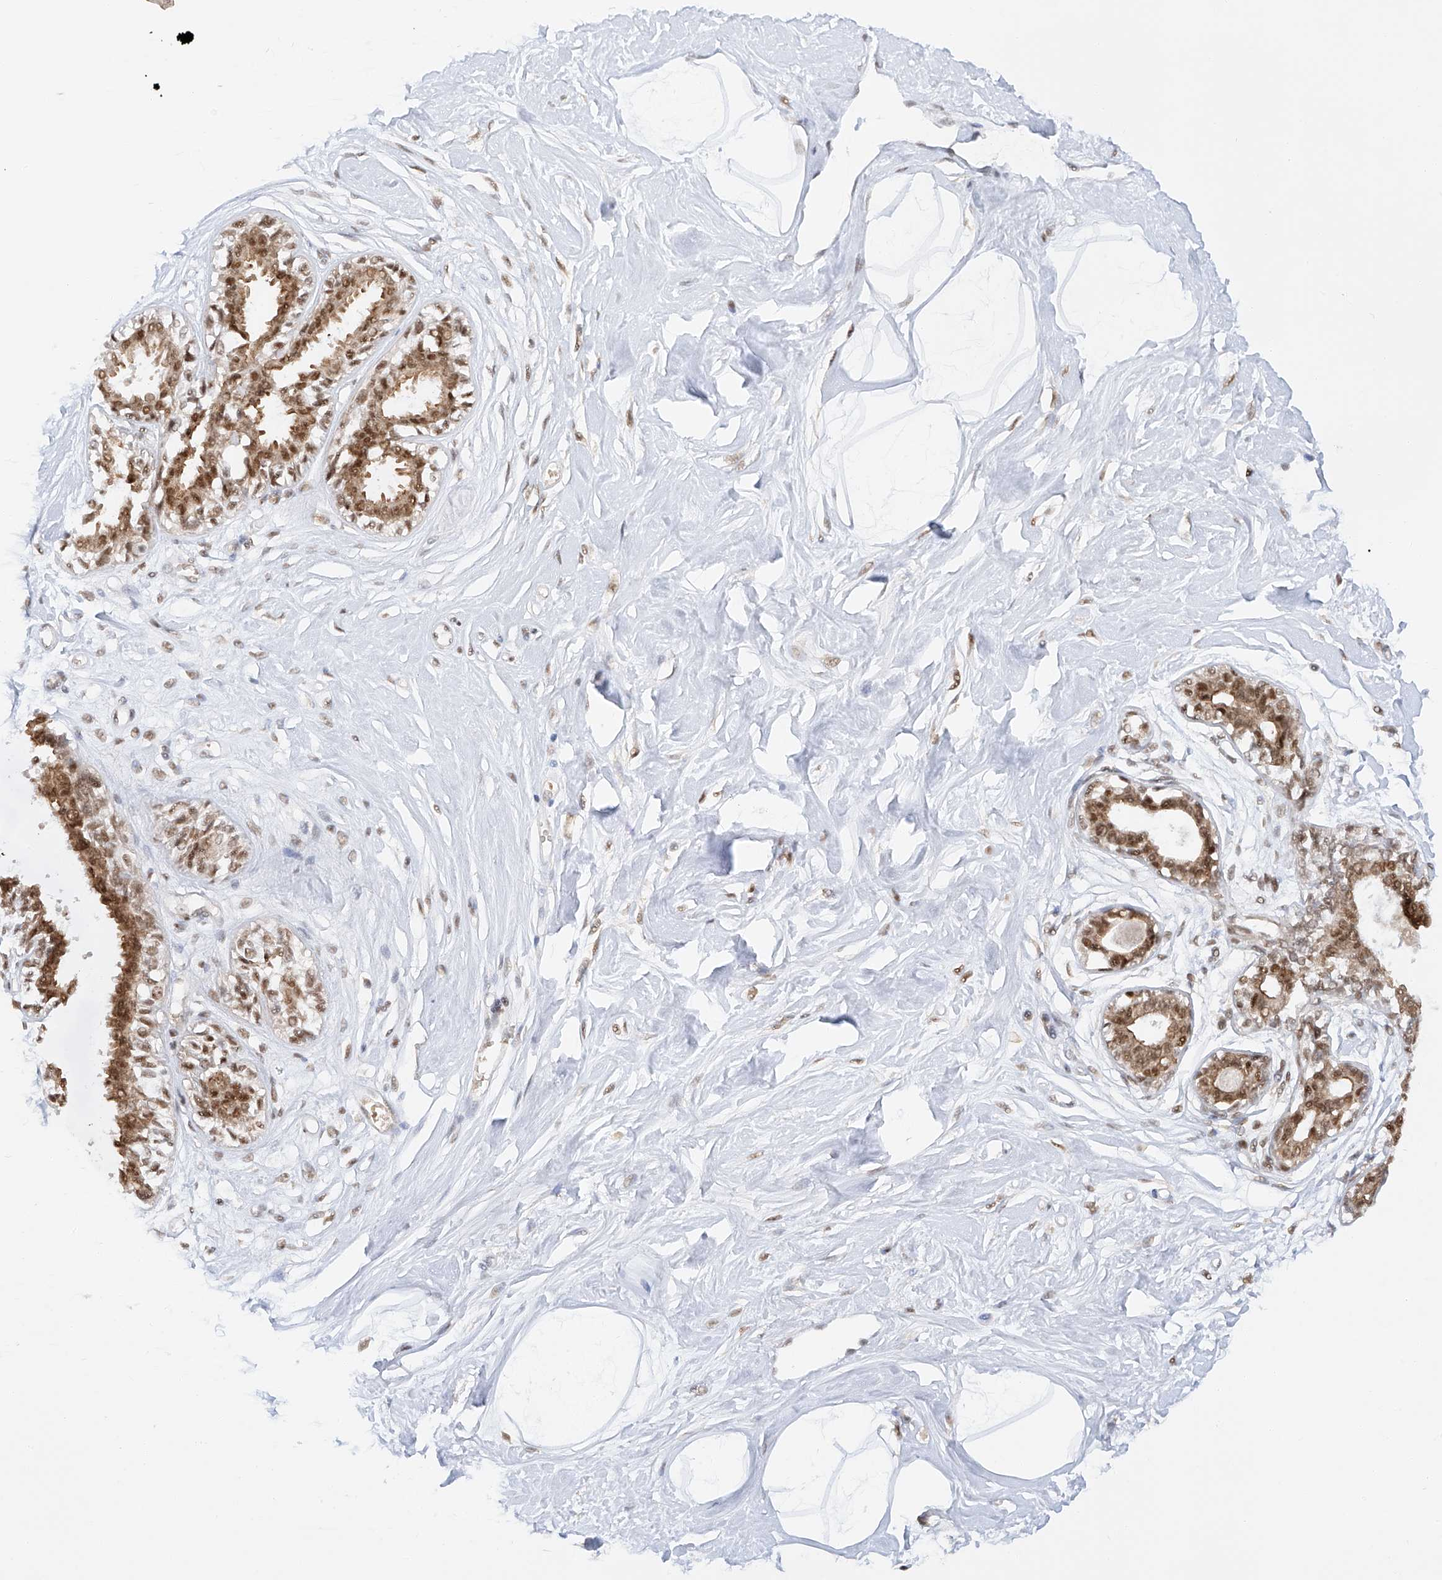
{"staining": {"intensity": "negative", "quantity": "none", "location": "none"}, "tissue": "breast", "cell_type": "Adipocytes", "image_type": "normal", "snomed": [{"axis": "morphology", "description": "Normal tissue, NOS"}, {"axis": "topography", "description": "Breast"}], "caption": "DAB (3,3'-diaminobenzidine) immunohistochemical staining of benign human breast exhibits no significant expression in adipocytes. (Stains: DAB immunohistochemistry with hematoxylin counter stain, Microscopy: brightfield microscopy at high magnification).", "gene": "POGK", "patient": {"sex": "female", "age": 45}}